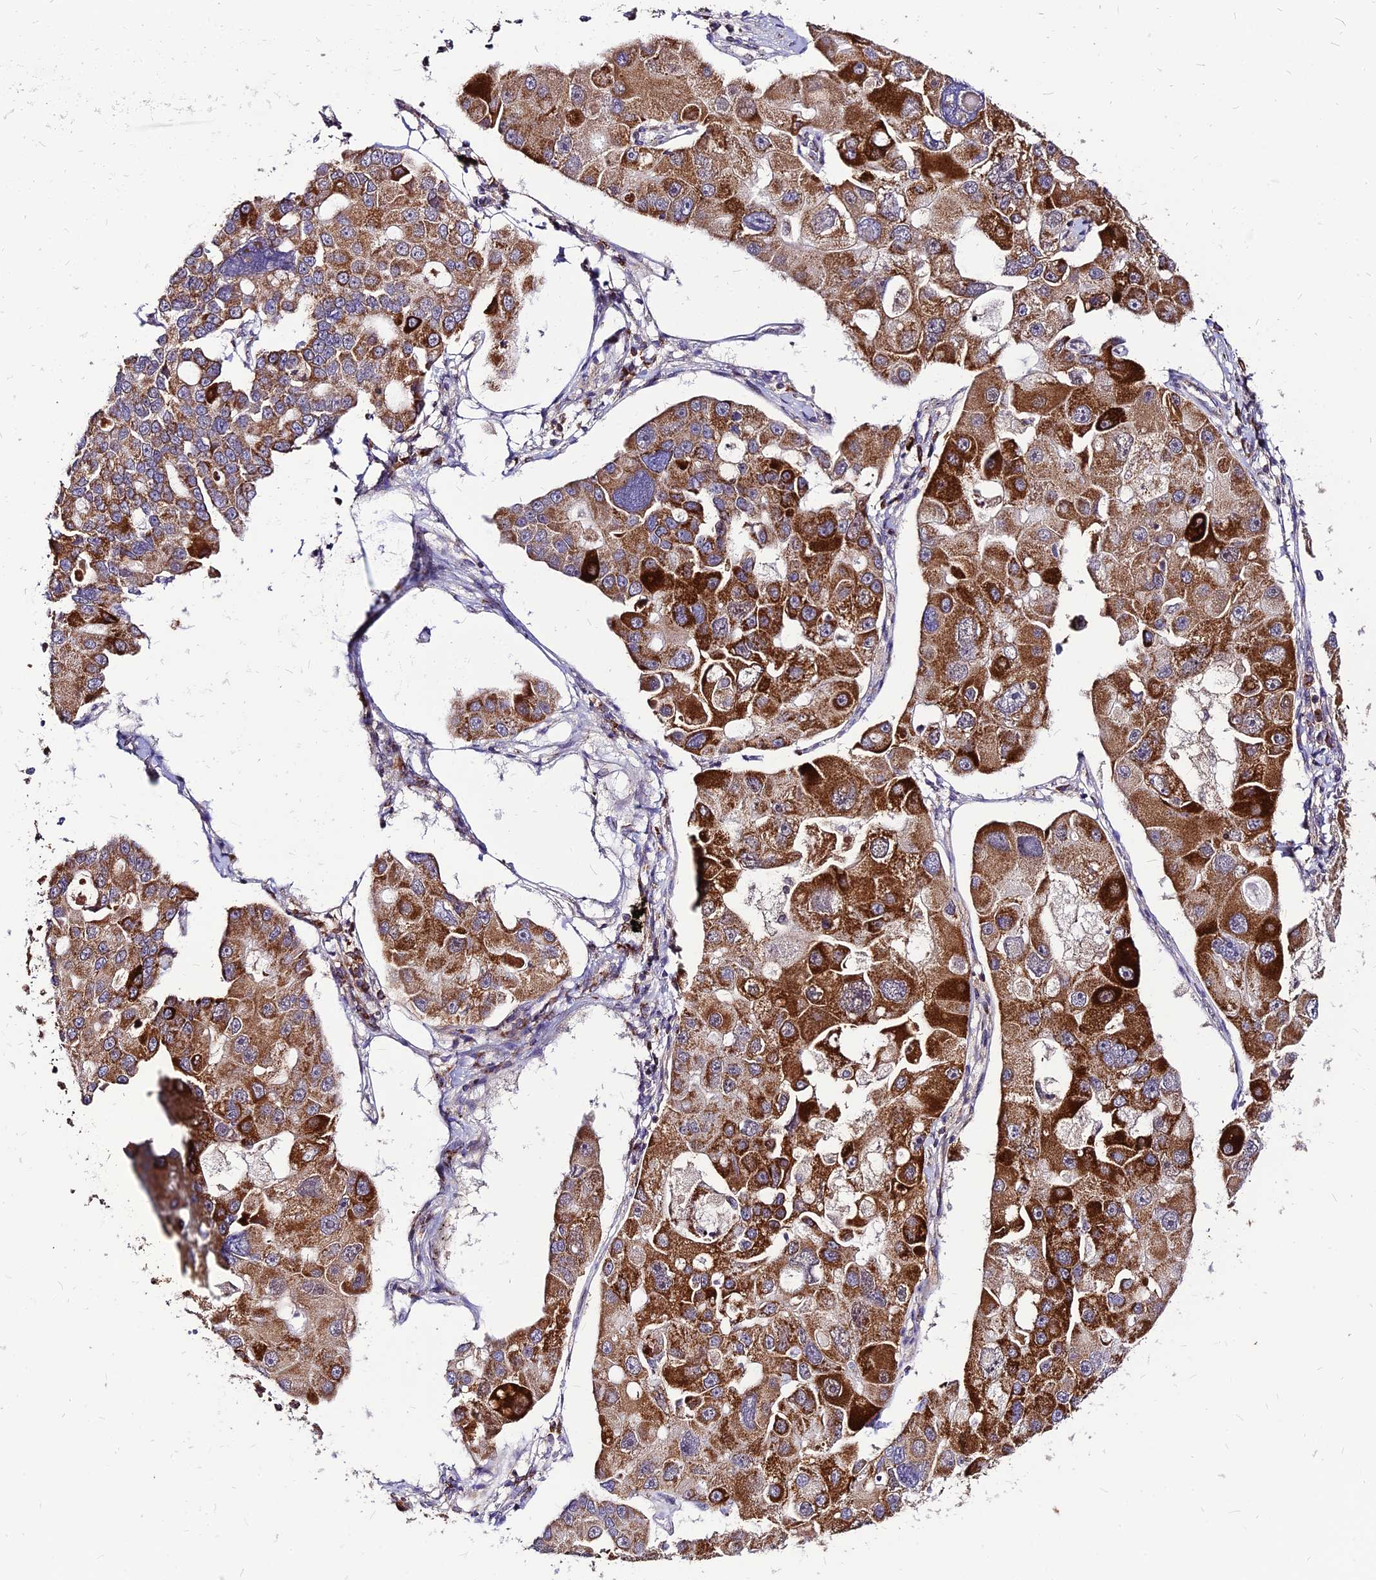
{"staining": {"intensity": "strong", "quantity": ">75%", "location": "cytoplasmic/membranous"}, "tissue": "lung cancer", "cell_type": "Tumor cells", "image_type": "cancer", "snomed": [{"axis": "morphology", "description": "Adenocarcinoma, NOS"}, {"axis": "topography", "description": "Lung"}], "caption": "Approximately >75% of tumor cells in human lung cancer reveal strong cytoplasmic/membranous protein staining as visualized by brown immunohistochemical staining.", "gene": "ECI1", "patient": {"sex": "female", "age": 54}}